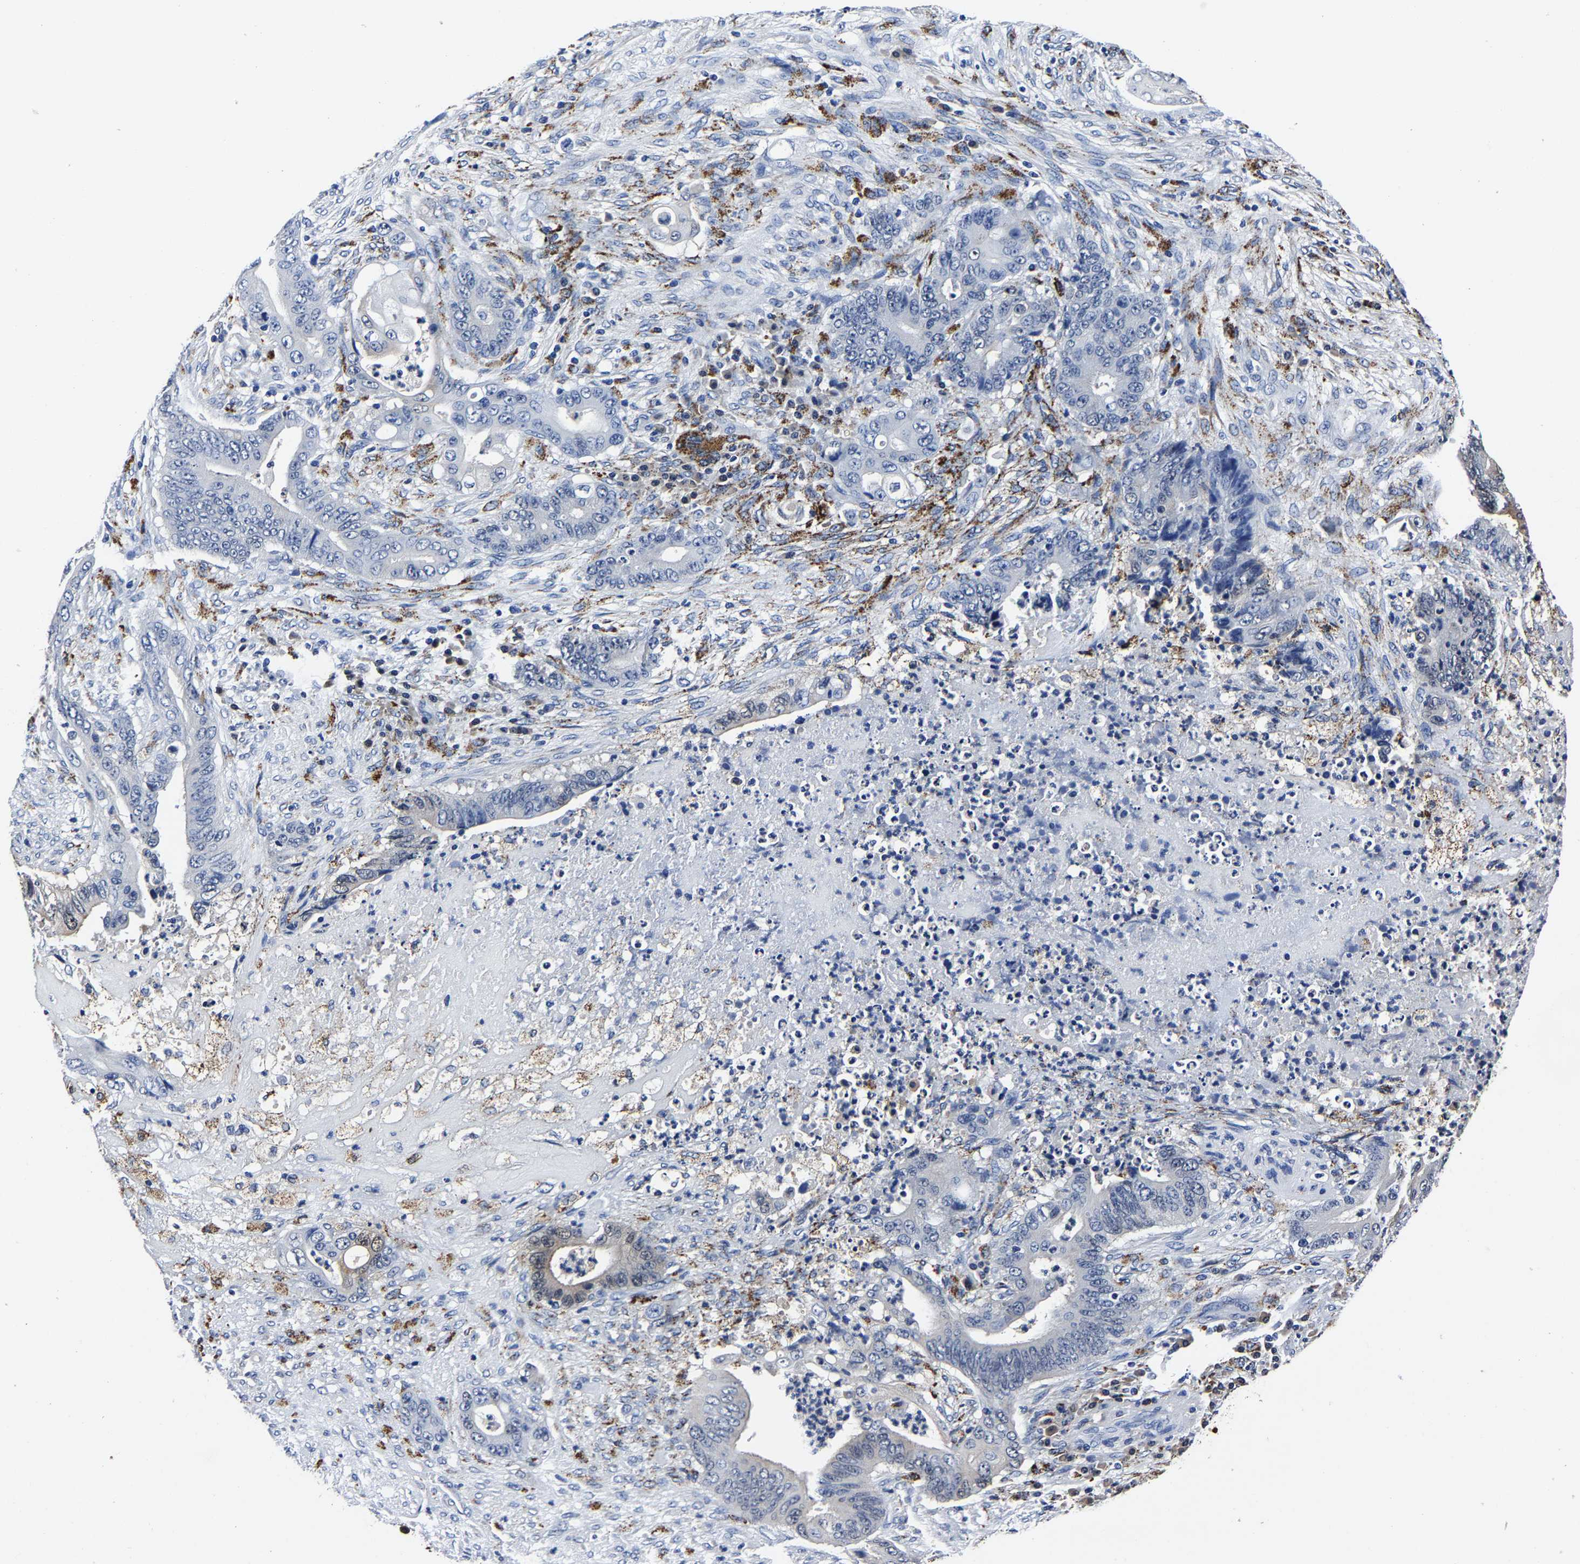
{"staining": {"intensity": "negative", "quantity": "none", "location": "none"}, "tissue": "stomach cancer", "cell_type": "Tumor cells", "image_type": "cancer", "snomed": [{"axis": "morphology", "description": "Adenocarcinoma, NOS"}, {"axis": "topography", "description": "Stomach"}], "caption": "High power microscopy histopathology image of an immunohistochemistry (IHC) photomicrograph of stomach cancer (adenocarcinoma), revealing no significant staining in tumor cells. Brightfield microscopy of immunohistochemistry stained with DAB (3,3'-diaminobenzidine) (brown) and hematoxylin (blue), captured at high magnification.", "gene": "PSPH", "patient": {"sex": "female", "age": 73}}